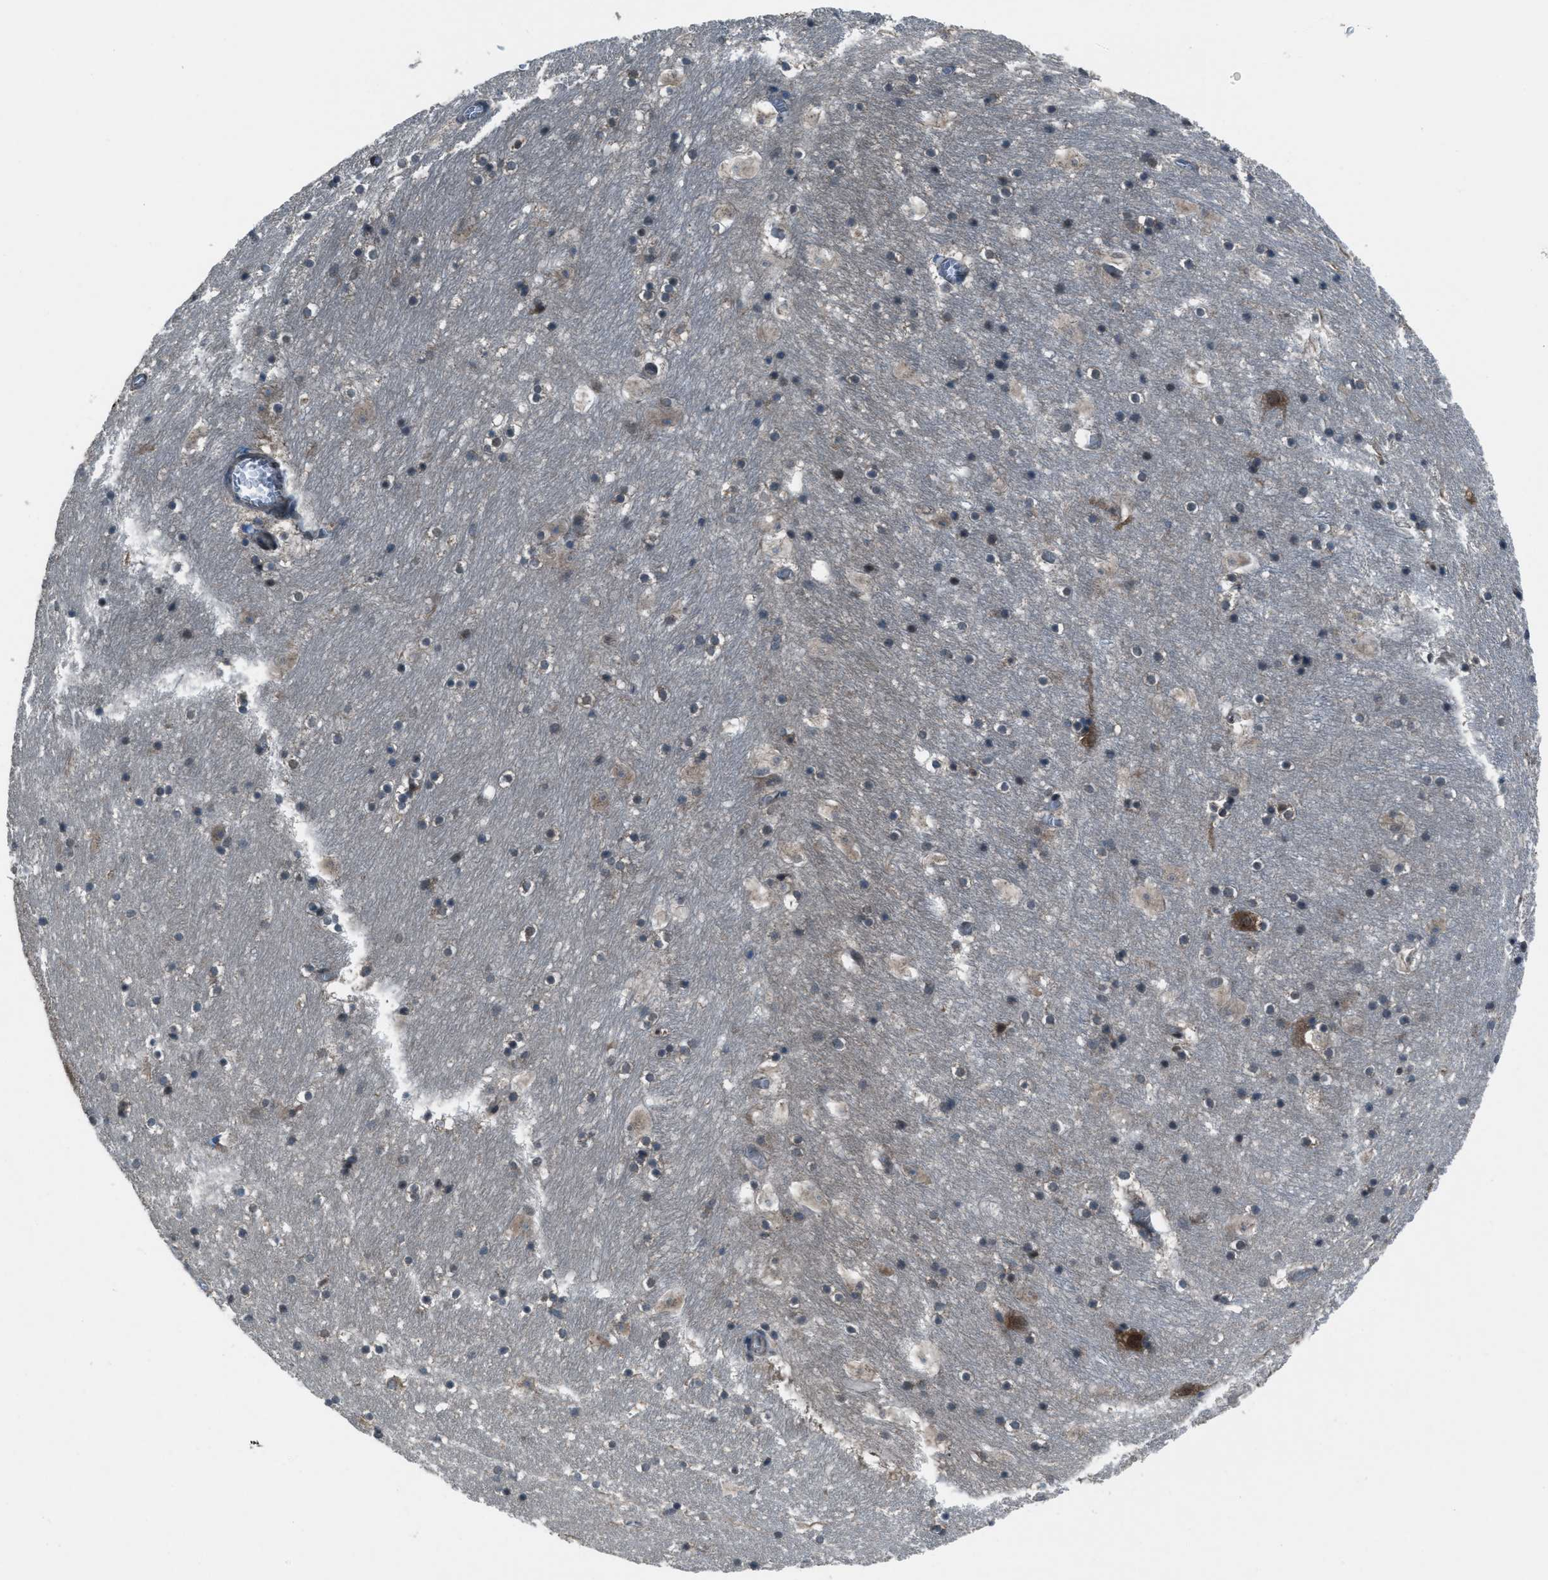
{"staining": {"intensity": "moderate", "quantity": "25%-75%", "location": "cytoplasmic/membranous,nuclear"}, "tissue": "hippocampus", "cell_type": "Glial cells", "image_type": "normal", "snomed": [{"axis": "morphology", "description": "Normal tissue, NOS"}, {"axis": "topography", "description": "Hippocampus"}], "caption": "High-magnification brightfield microscopy of benign hippocampus stained with DAB (3,3'-diaminobenzidine) (brown) and counterstained with hematoxylin (blue). glial cells exhibit moderate cytoplasmic/membranous,nuclear expression is identified in about25%-75% of cells.", "gene": "ASAP2", "patient": {"sex": "male", "age": 45}}